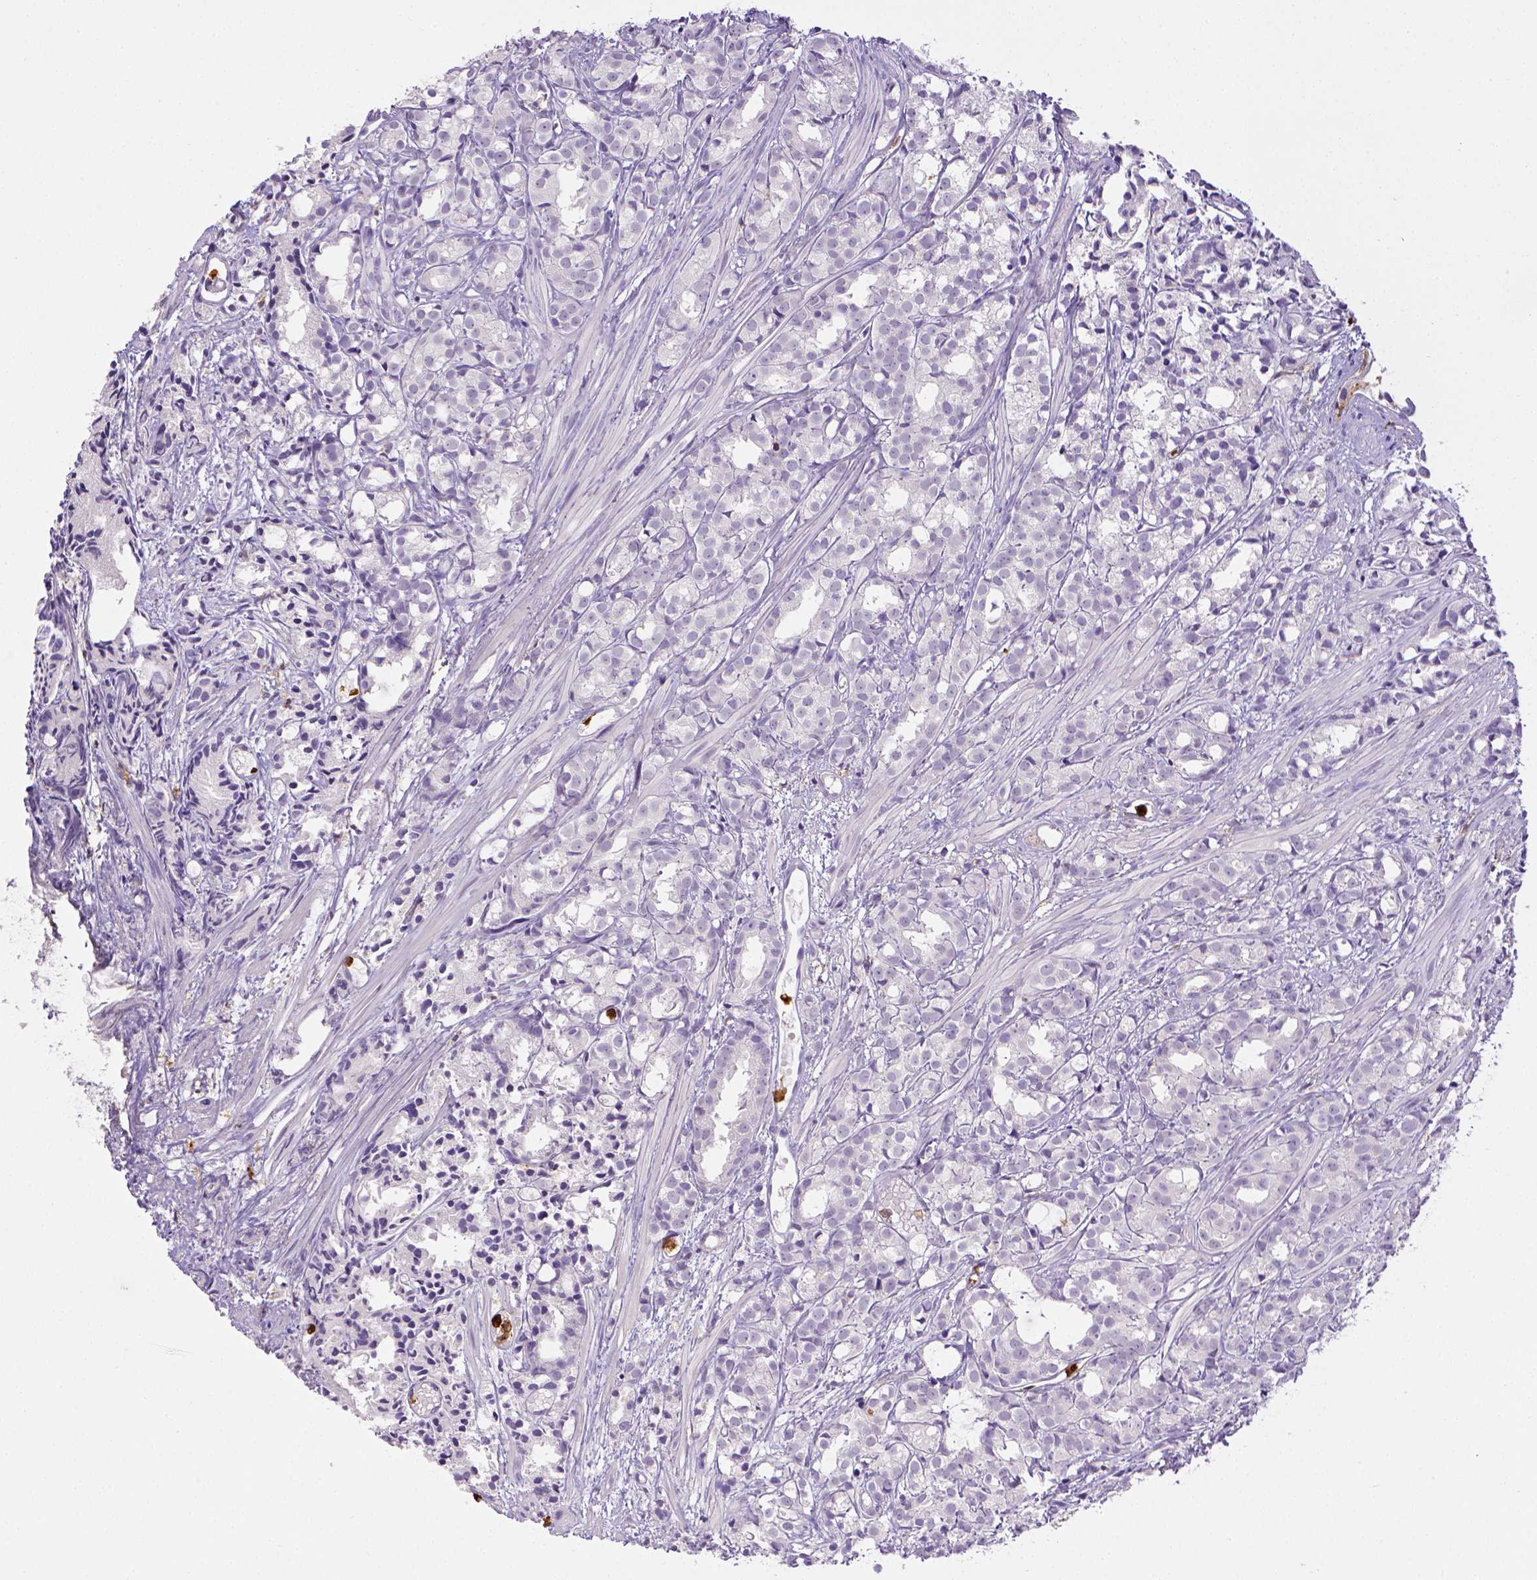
{"staining": {"intensity": "negative", "quantity": "none", "location": "none"}, "tissue": "prostate cancer", "cell_type": "Tumor cells", "image_type": "cancer", "snomed": [{"axis": "morphology", "description": "Adenocarcinoma, High grade"}, {"axis": "topography", "description": "Prostate"}], "caption": "Prostate adenocarcinoma (high-grade) was stained to show a protein in brown. There is no significant staining in tumor cells. (DAB (3,3'-diaminobenzidine) immunohistochemistry, high magnification).", "gene": "ITGAM", "patient": {"sex": "male", "age": 79}}